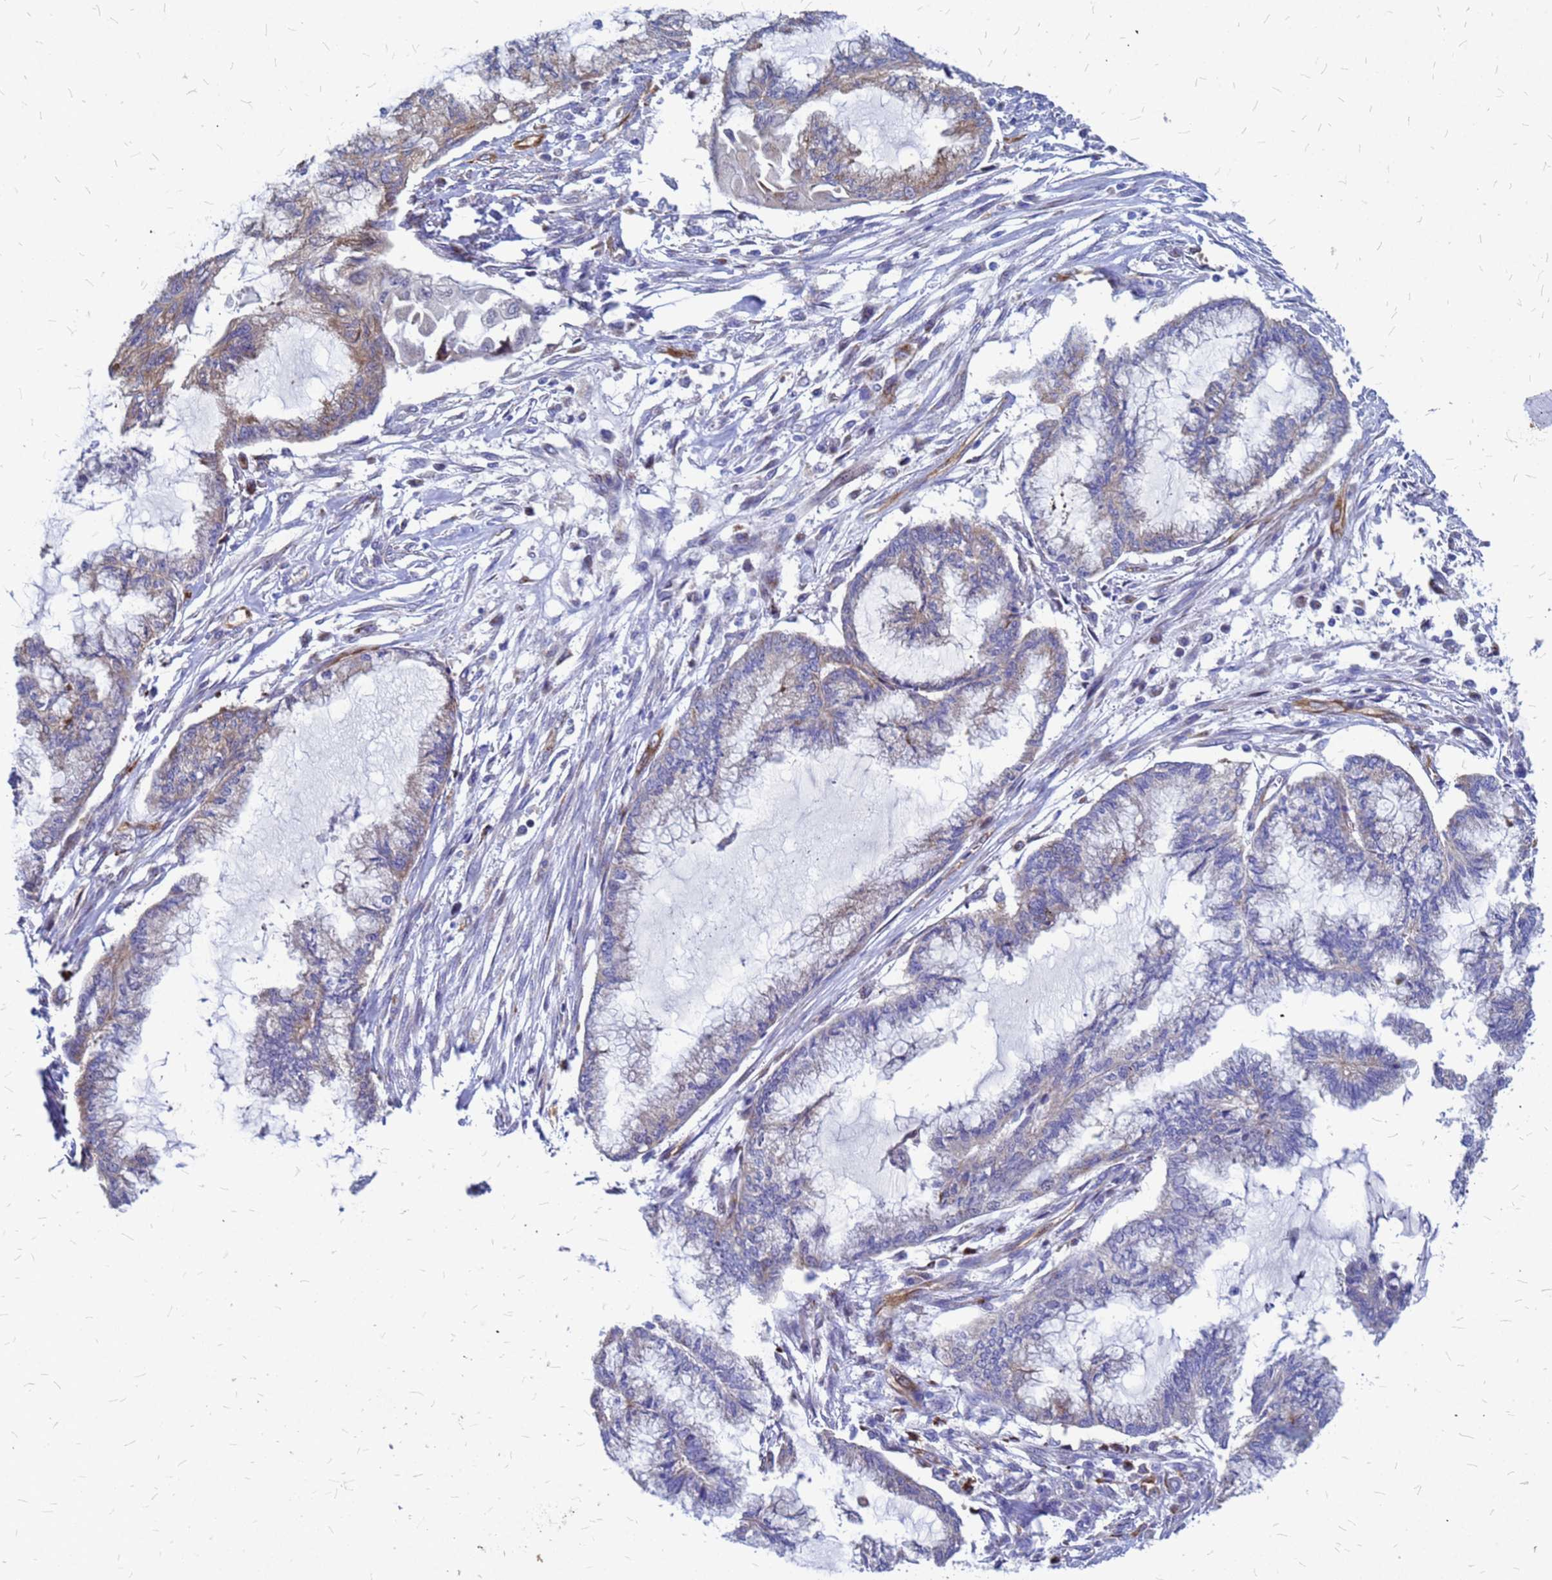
{"staining": {"intensity": "moderate", "quantity": "<25%", "location": "cytoplasmic/membranous"}, "tissue": "endometrial cancer", "cell_type": "Tumor cells", "image_type": "cancer", "snomed": [{"axis": "morphology", "description": "Adenocarcinoma, NOS"}, {"axis": "topography", "description": "Endometrium"}], "caption": "Immunohistochemistry (IHC) (DAB) staining of human endometrial cancer displays moderate cytoplasmic/membranous protein staining in approximately <25% of tumor cells.", "gene": "NOSTRIN", "patient": {"sex": "female", "age": 86}}